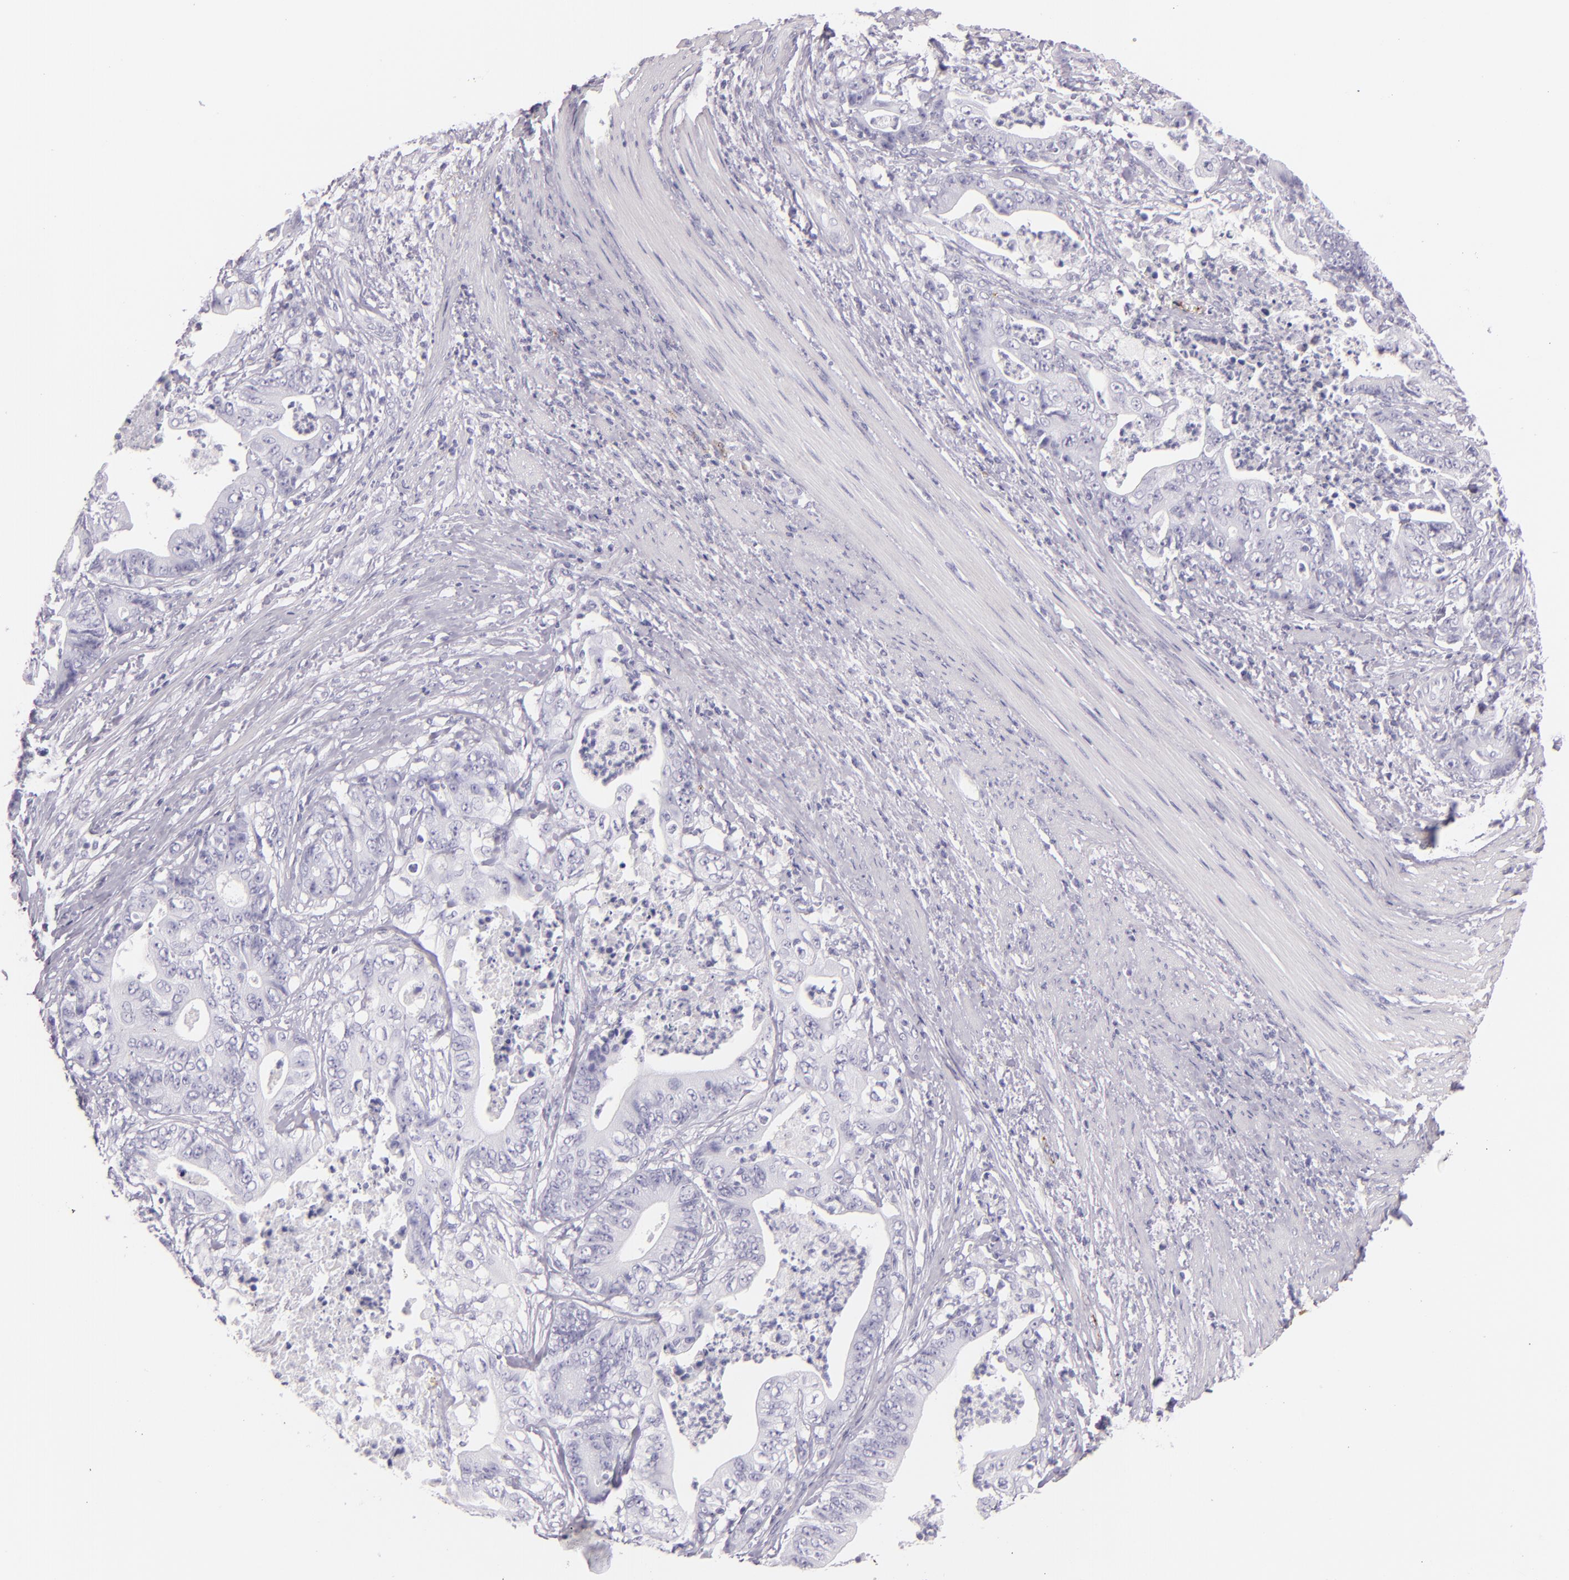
{"staining": {"intensity": "negative", "quantity": "none", "location": "none"}, "tissue": "stomach cancer", "cell_type": "Tumor cells", "image_type": "cancer", "snomed": [{"axis": "morphology", "description": "Adenocarcinoma, NOS"}, {"axis": "topography", "description": "Stomach, lower"}], "caption": "An immunohistochemistry (IHC) photomicrograph of adenocarcinoma (stomach) is shown. There is no staining in tumor cells of adenocarcinoma (stomach).", "gene": "SELP", "patient": {"sex": "female", "age": 86}}